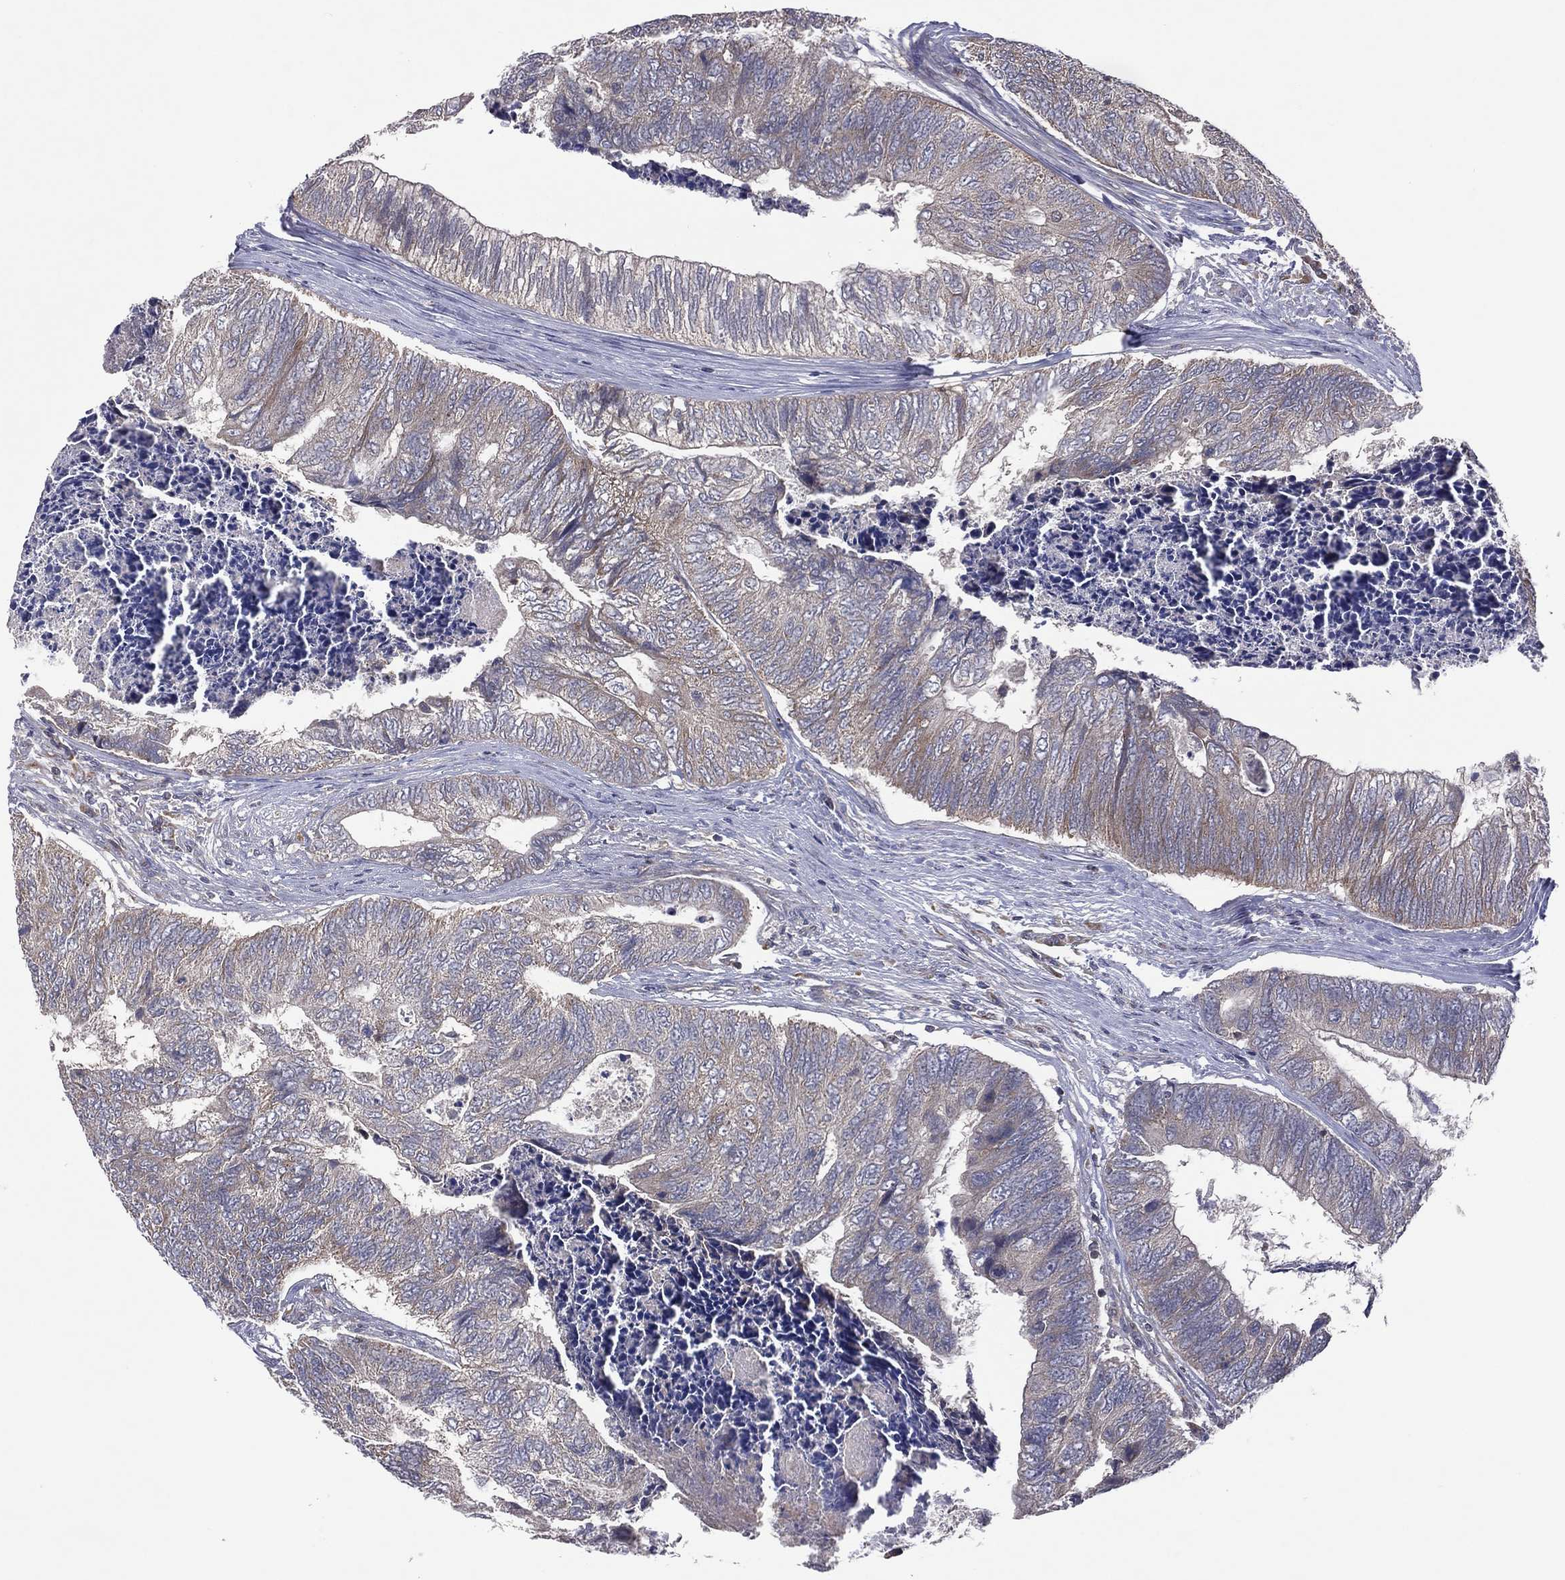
{"staining": {"intensity": "weak", "quantity": "<25%", "location": "cytoplasmic/membranous"}, "tissue": "colorectal cancer", "cell_type": "Tumor cells", "image_type": "cancer", "snomed": [{"axis": "morphology", "description": "Adenocarcinoma, NOS"}, {"axis": "topography", "description": "Colon"}], "caption": "This is a micrograph of IHC staining of colorectal cancer, which shows no positivity in tumor cells.", "gene": "STARD3", "patient": {"sex": "female", "age": 67}}